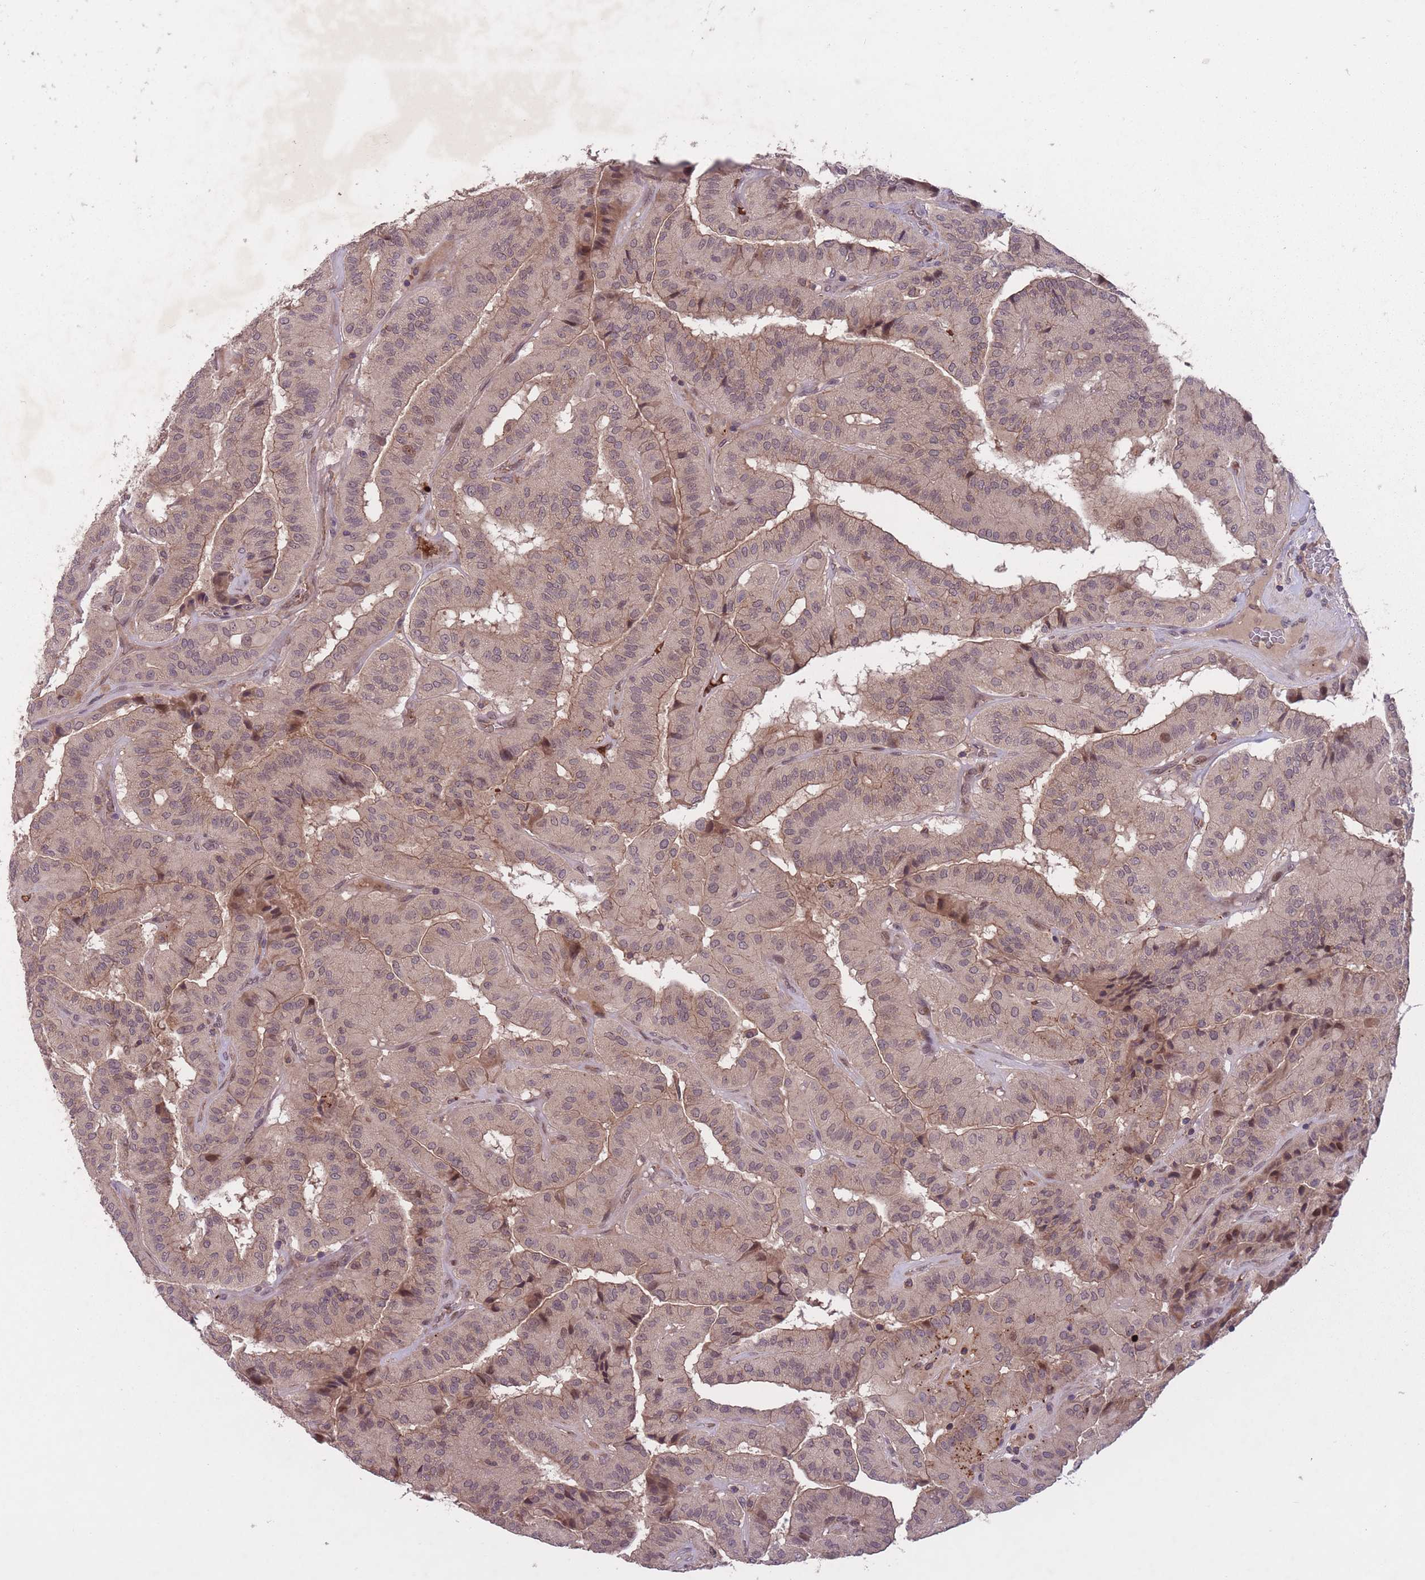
{"staining": {"intensity": "moderate", "quantity": "25%-75%", "location": "cytoplasmic/membranous"}, "tissue": "thyroid cancer", "cell_type": "Tumor cells", "image_type": "cancer", "snomed": [{"axis": "morphology", "description": "Normal tissue, NOS"}, {"axis": "morphology", "description": "Papillary adenocarcinoma, NOS"}, {"axis": "topography", "description": "Thyroid gland"}], "caption": "High-power microscopy captured an immunohistochemistry (IHC) image of thyroid cancer (papillary adenocarcinoma), revealing moderate cytoplasmic/membranous positivity in approximately 25%-75% of tumor cells.", "gene": "SECTM1", "patient": {"sex": "female", "age": 59}}